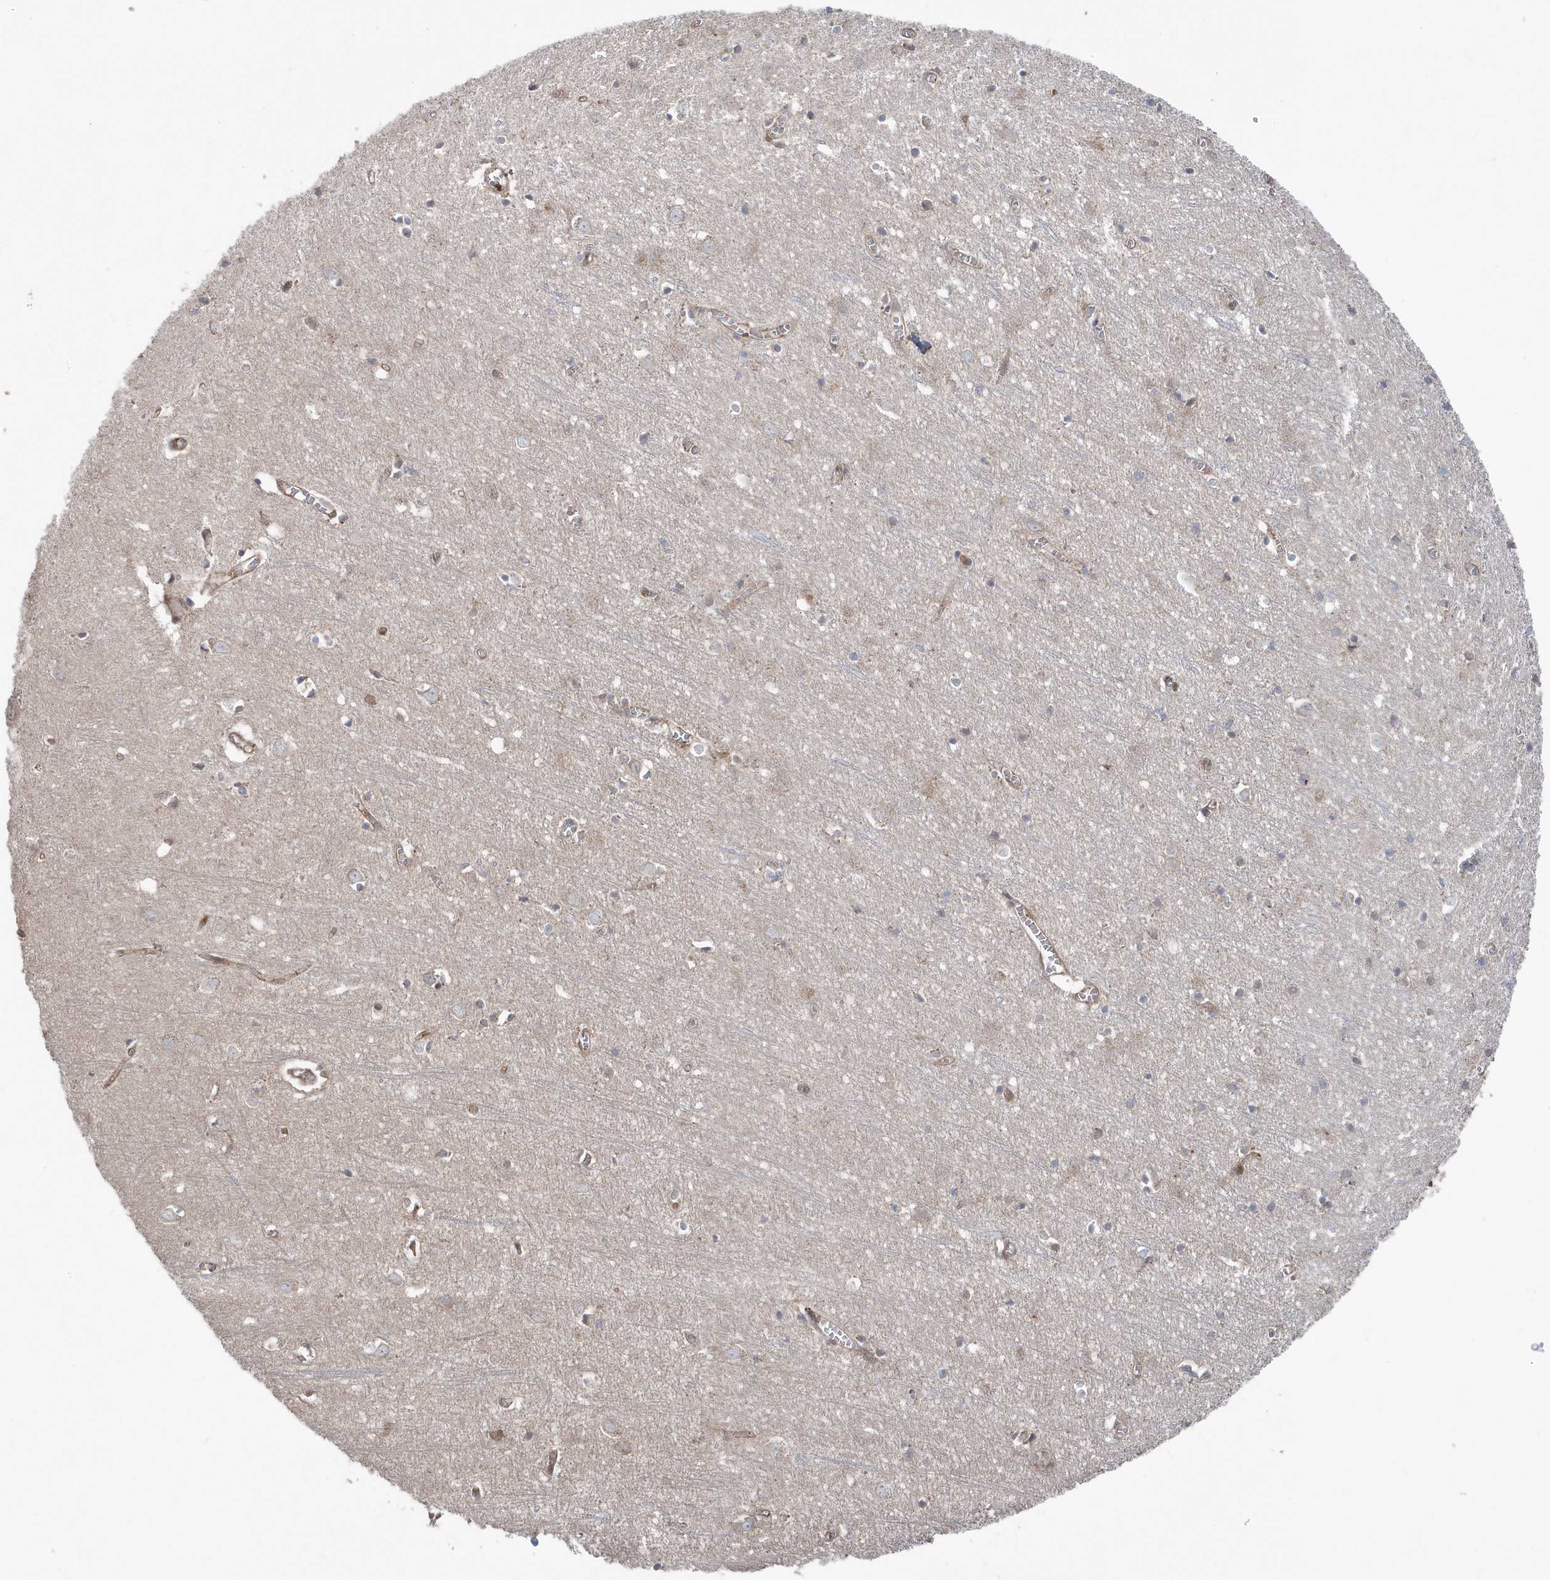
{"staining": {"intensity": "moderate", "quantity": "25%-75%", "location": "cytoplasmic/membranous,nuclear"}, "tissue": "cerebral cortex", "cell_type": "Endothelial cells", "image_type": "normal", "snomed": [{"axis": "morphology", "description": "Normal tissue, NOS"}, {"axis": "topography", "description": "Cerebral cortex"}], "caption": "Immunohistochemistry (IHC) photomicrograph of unremarkable cerebral cortex: human cerebral cortex stained using immunohistochemistry (IHC) shows medium levels of moderate protein expression localized specifically in the cytoplasmic/membranous,nuclear of endothelial cells, appearing as a cytoplasmic/membranous,nuclear brown color.", "gene": "MAPK1IP1L", "patient": {"sex": "female", "age": 64}}